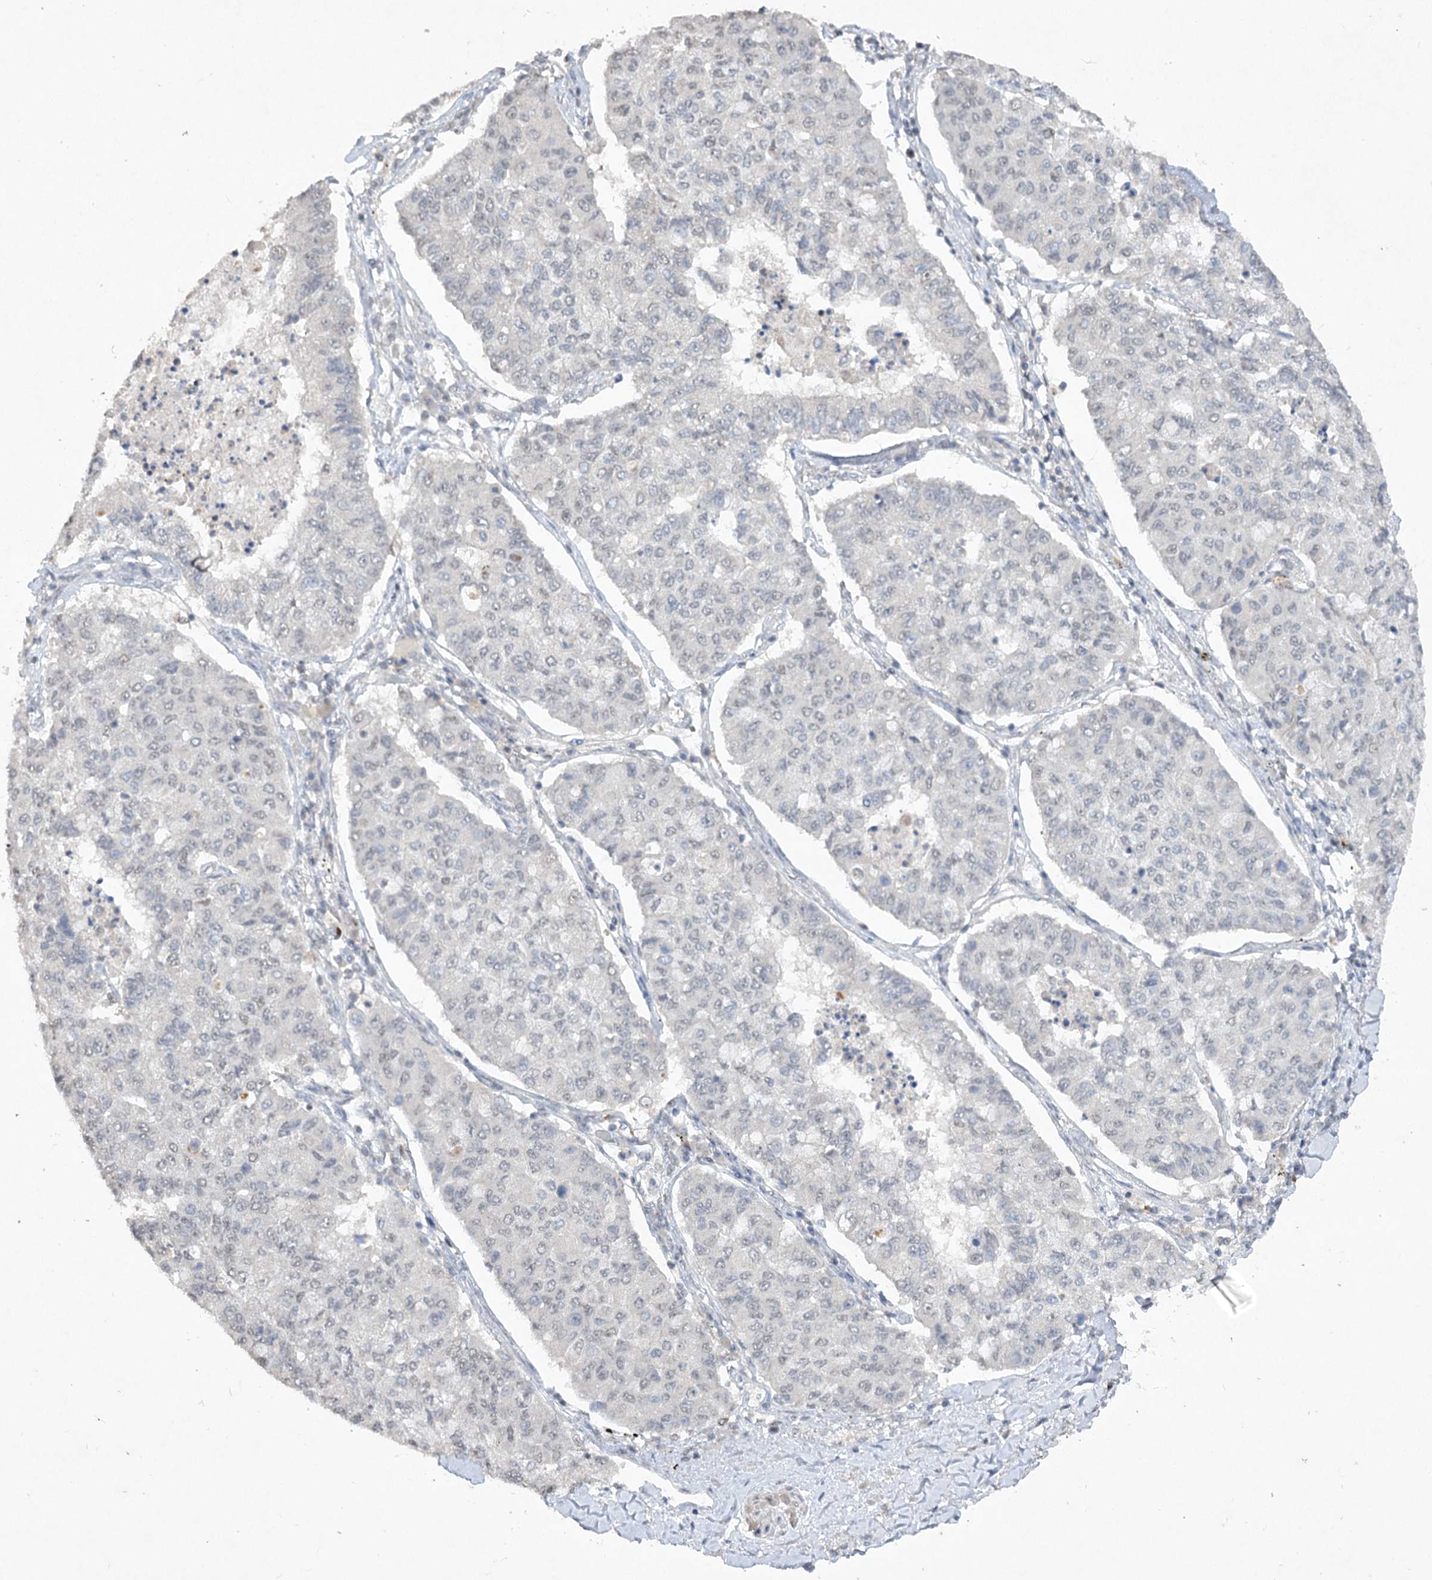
{"staining": {"intensity": "negative", "quantity": "none", "location": "none"}, "tissue": "lung cancer", "cell_type": "Tumor cells", "image_type": "cancer", "snomed": [{"axis": "morphology", "description": "Squamous cell carcinoma, NOS"}, {"axis": "topography", "description": "Lung"}], "caption": "IHC of lung squamous cell carcinoma shows no positivity in tumor cells.", "gene": "TRAF3IP1", "patient": {"sex": "male", "age": 74}}